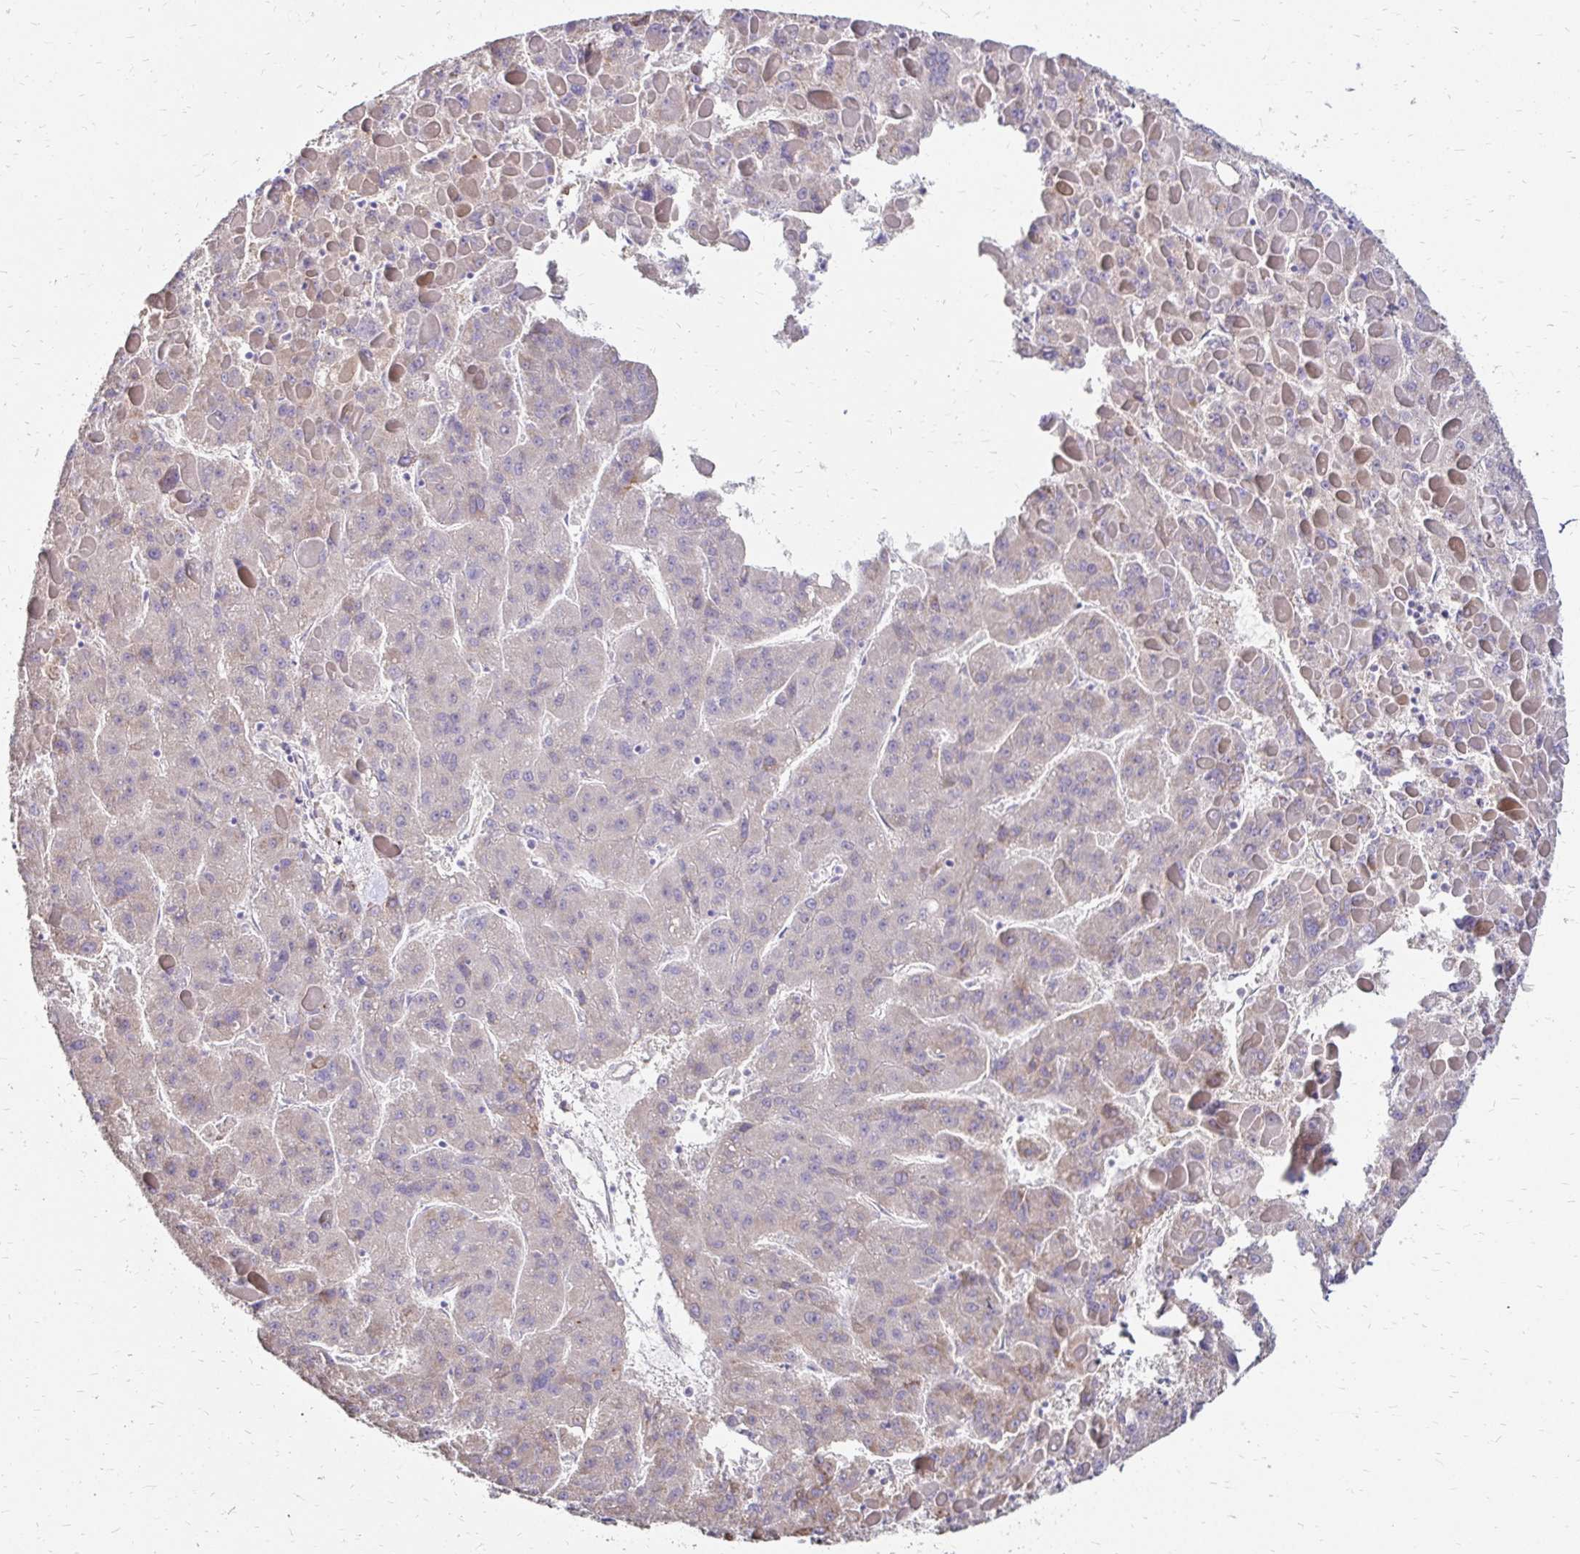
{"staining": {"intensity": "weak", "quantity": "<25%", "location": "cytoplasmic/membranous"}, "tissue": "liver cancer", "cell_type": "Tumor cells", "image_type": "cancer", "snomed": [{"axis": "morphology", "description": "Carcinoma, Hepatocellular, NOS"}, {"axis": "topography", "description": "Liver"}], "caption": "Human liver cancer (hepatocellular carcinoma) stained for a protein using immunohistochemistry (IHC) demonstrates no staining in tumor cells.", "gene": "PRIMA1", "patient": {"sex": "female", "age": 82}}